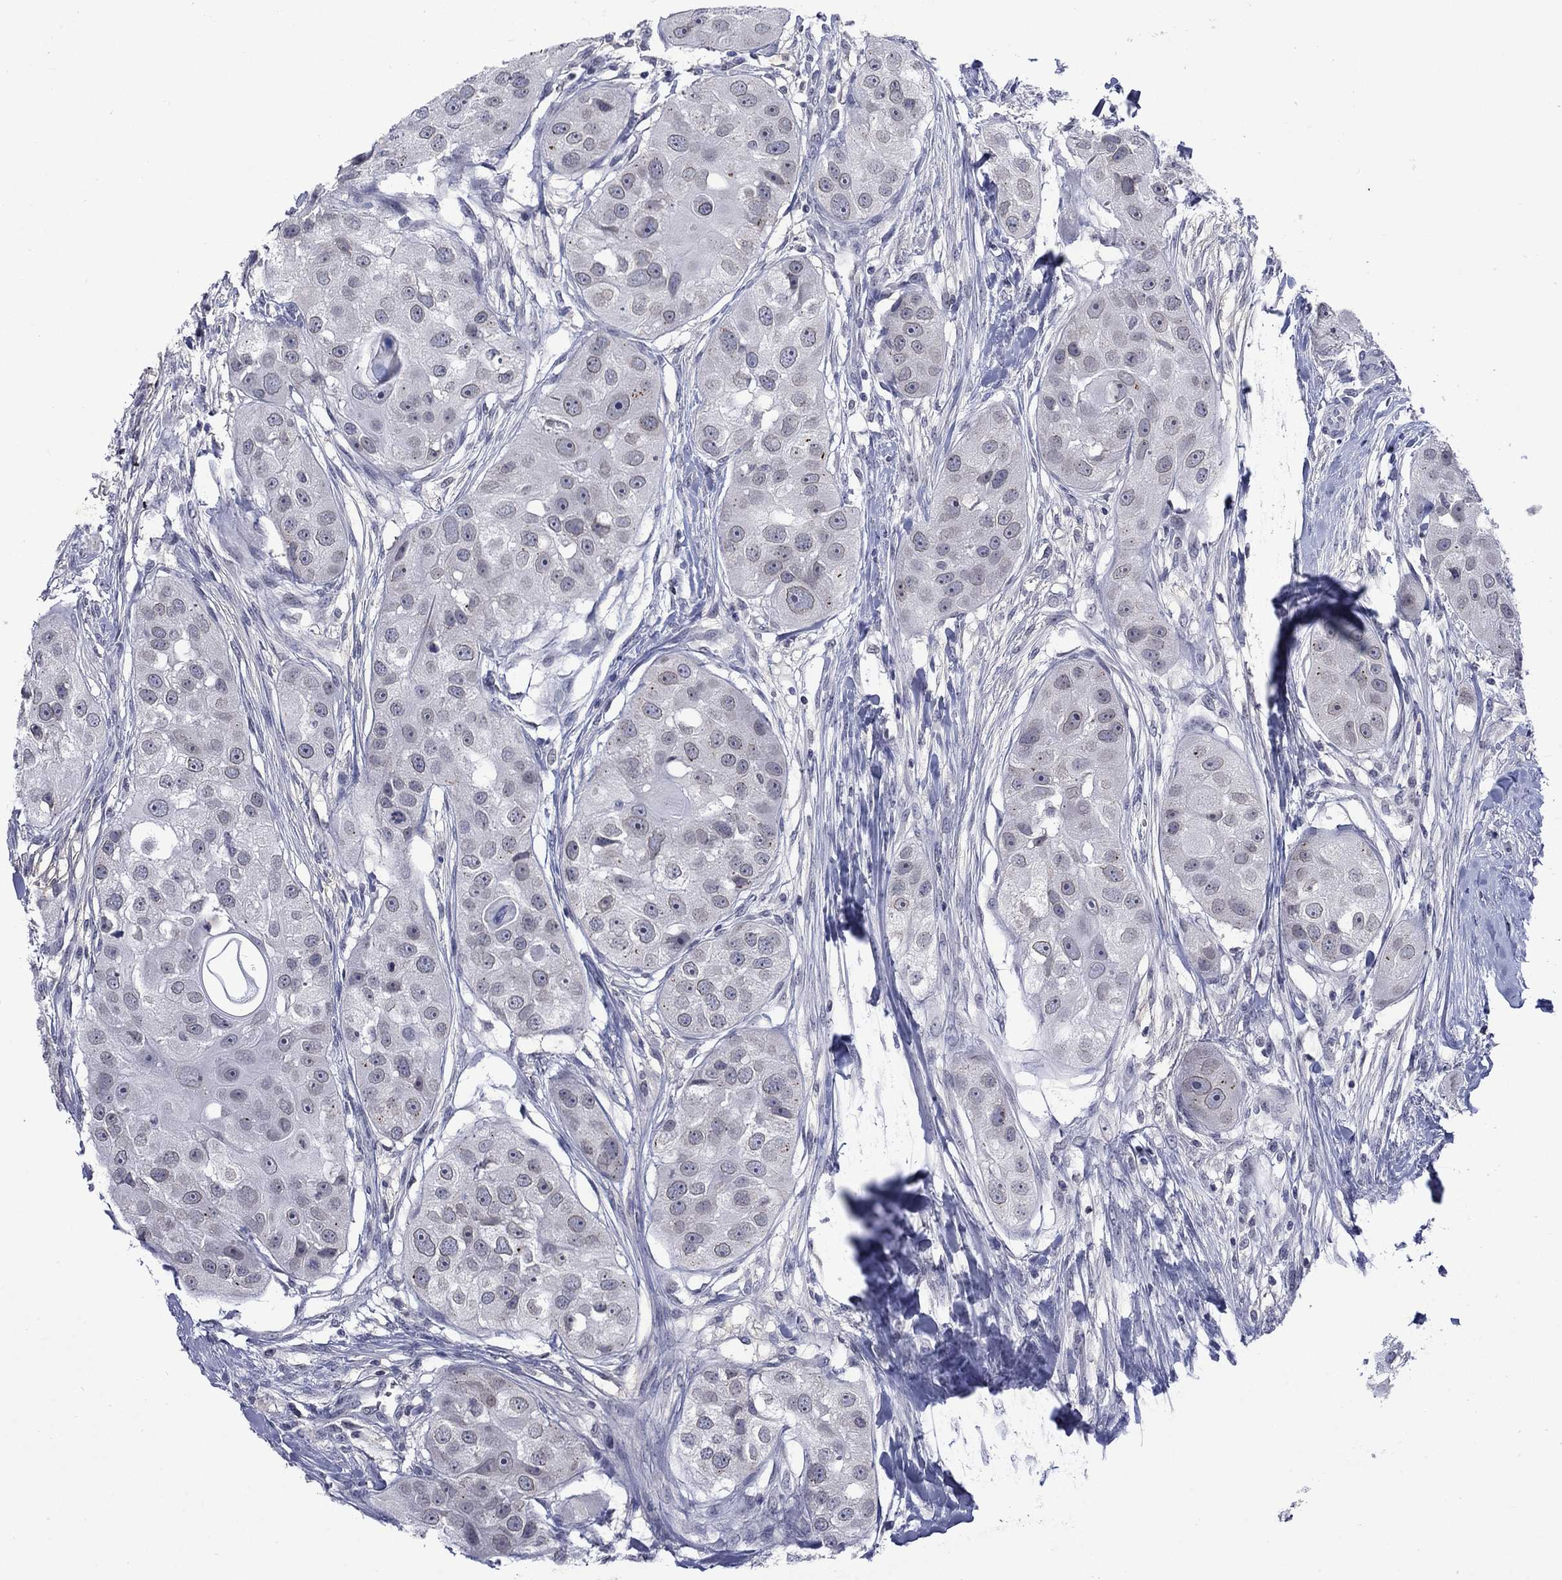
{"staining": {"intensity": "negative", "quantity": "none", "location": "none"}, "tissue": "head and neck cancer", "cell_type": "Tumor cells", "image_type": "cancer", "snomed": [{"axis": "morphology", "description": "Normal tissue, NOS"}, {"axis": "morphology", "description": "Squamous cell carcinoma, NOS"}, {"axis": "topography", "description": "Skeletal muscle"}, {"axis": "topography", "description": "Head-Neck"}], "caption": "Head and neck squamous cell carcinoma was stained to show a protein in brown. There is no significant staining in tumor cells.", "gene": "NSMF", "patient": {"sex": "male", "age": 51}}